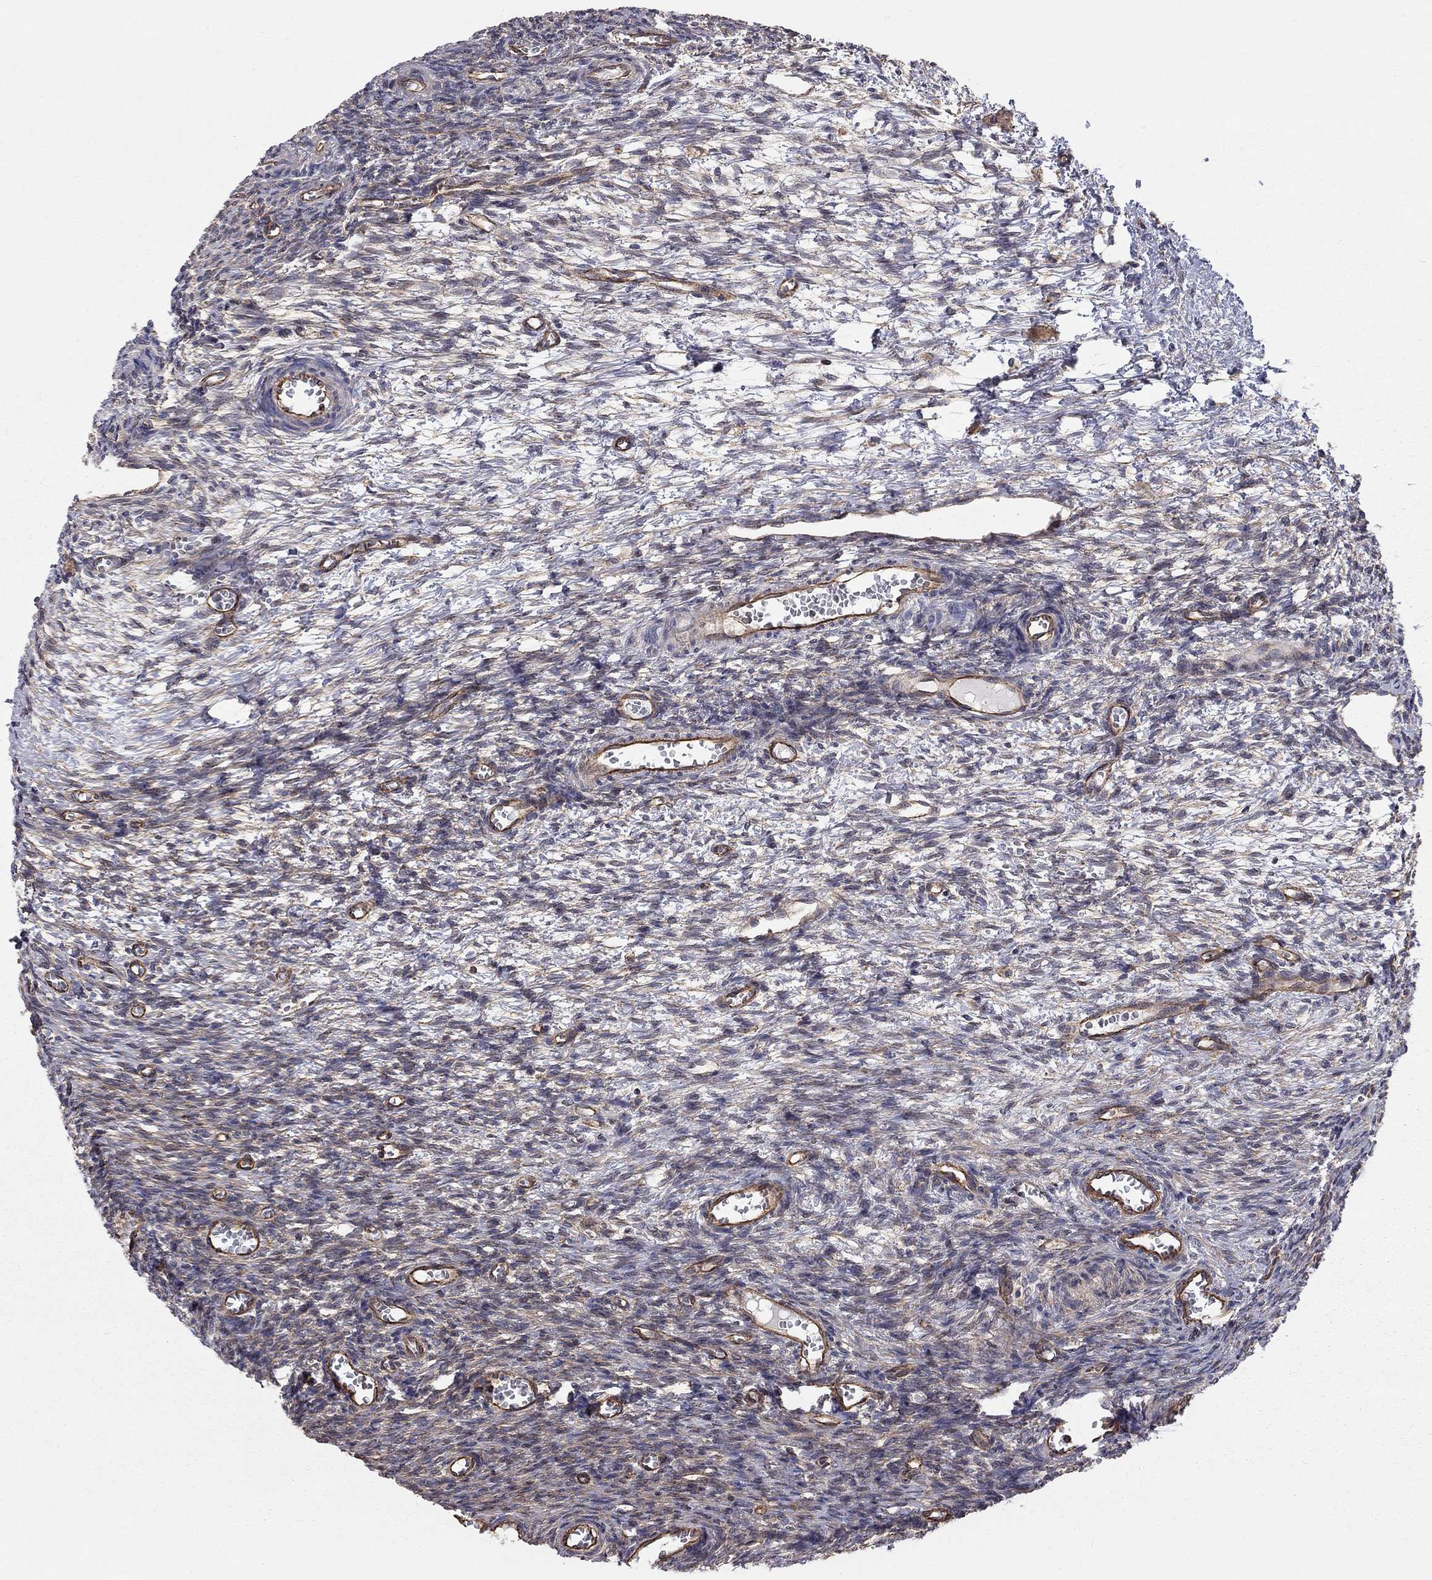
{"staining": {"intensity": "negative", "quantity": "none", "location": "none"}, "tissue": "ovary", "cell_type": "Ovarian stroma cells", "image_type": "normal", "snomed": [{"axis": "morphology", "description": "Normal tissue, NOS"}, {"axis": "topography", "description": "Ovary"}], "caption": "IHC of normal human ovary reveals no positivity in ovarian stroma cells. Brightfield microscopy of IHC stained with DAB (brown) and hematoxylin (blue), captured at high magnification.", "gene": "RASEF", "patient": {"sex": "female", "age": 27}}